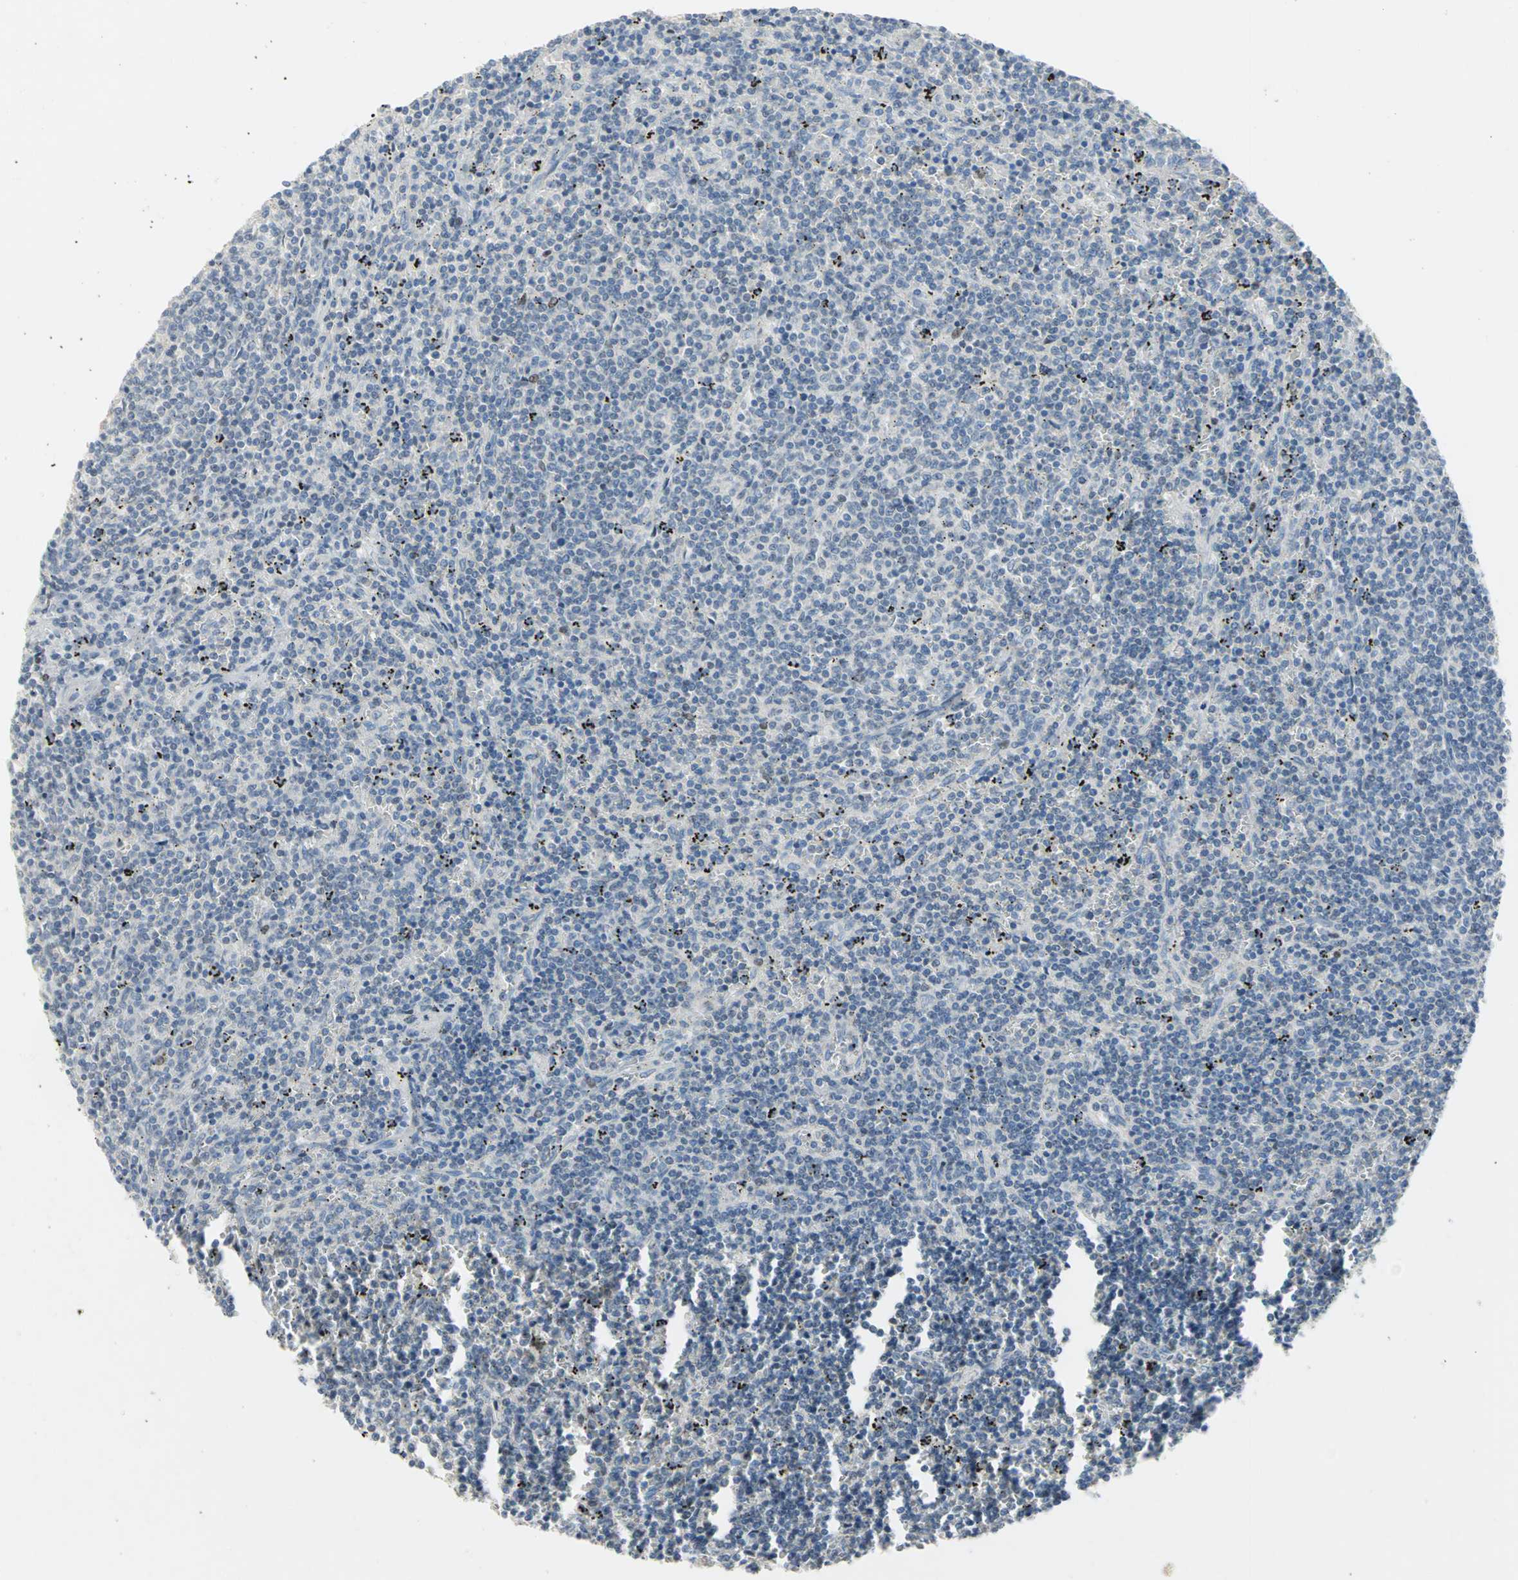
{"staining": {"intensity": "negative", "quantity": "none", "location": "none"}, "tissue": "lymphoma", "cell_type": "Tumor cells", "image_type": "cancer", "snomed": [{"axis": "morphology", "description": "Malignant lymphoma, non-Hodgkin's type, Low grade"}, {"axis": "topography", "description": "Spleen"}], "caption": "A micrograph of human lymphoma is negative for staining in tumor cells.", "gene": "NAB2", "patient": {"sex": "female", "age": 50}}